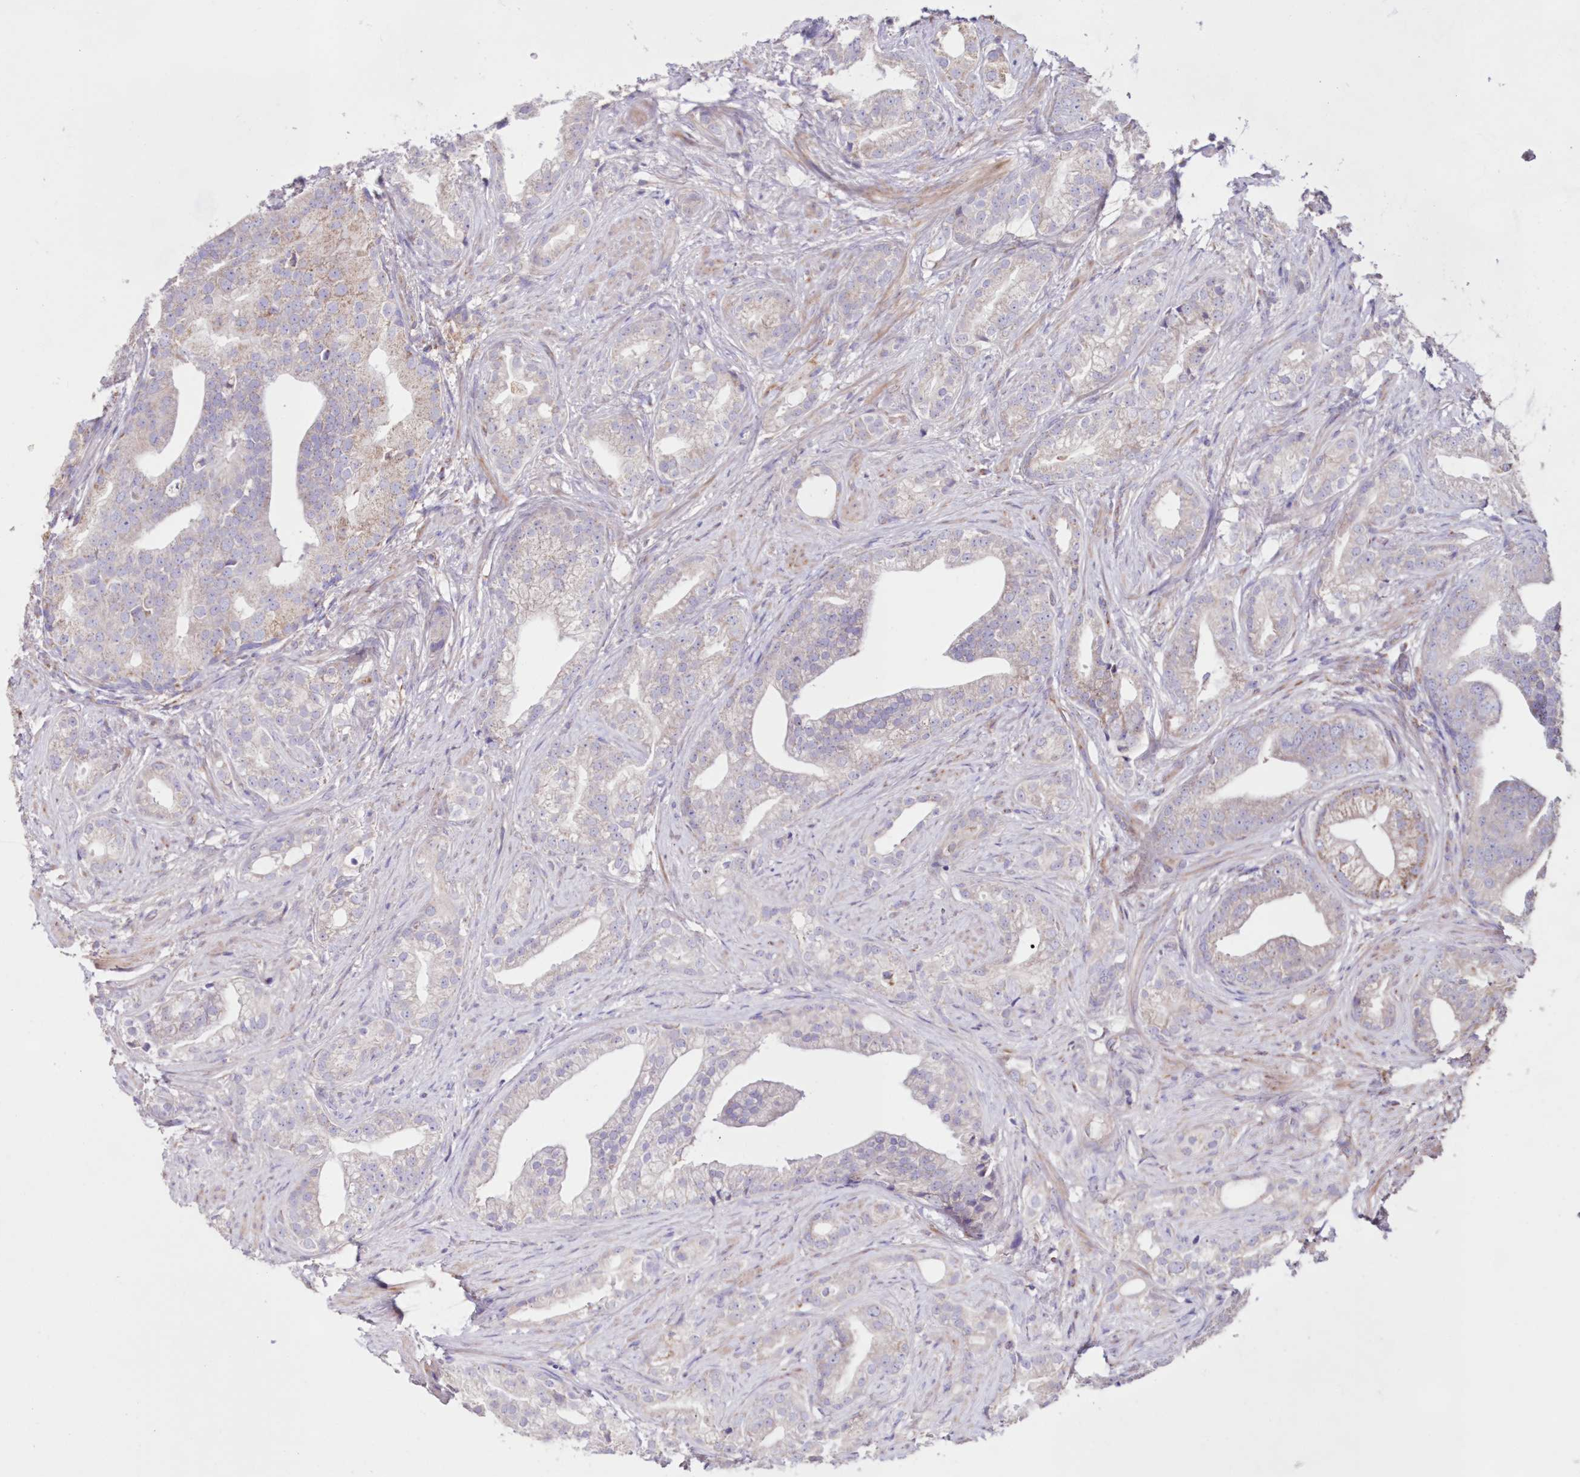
{"staining": {"intensity": "moderate", "quantity": "<25%", "location": "cytoplasmic/membranous"}, "tissue": "prostate cancer", "cell_type": "Tumor cells", "image_type": "cancer", "snomed": [{"axis": "morphology", "description": "Adenocarcinoma, Low grade"}, {"axis": "topography", "description": "Prostate"}], "caption": "The histopathology image reveals a brown stain indicating the presence of a protein in the cytoplasmic/membranous of tumor cells in low-grade adenocarcinoma (prostate).", "gene": "HADHB", "patient": {"sex": "male", "age": 71}}